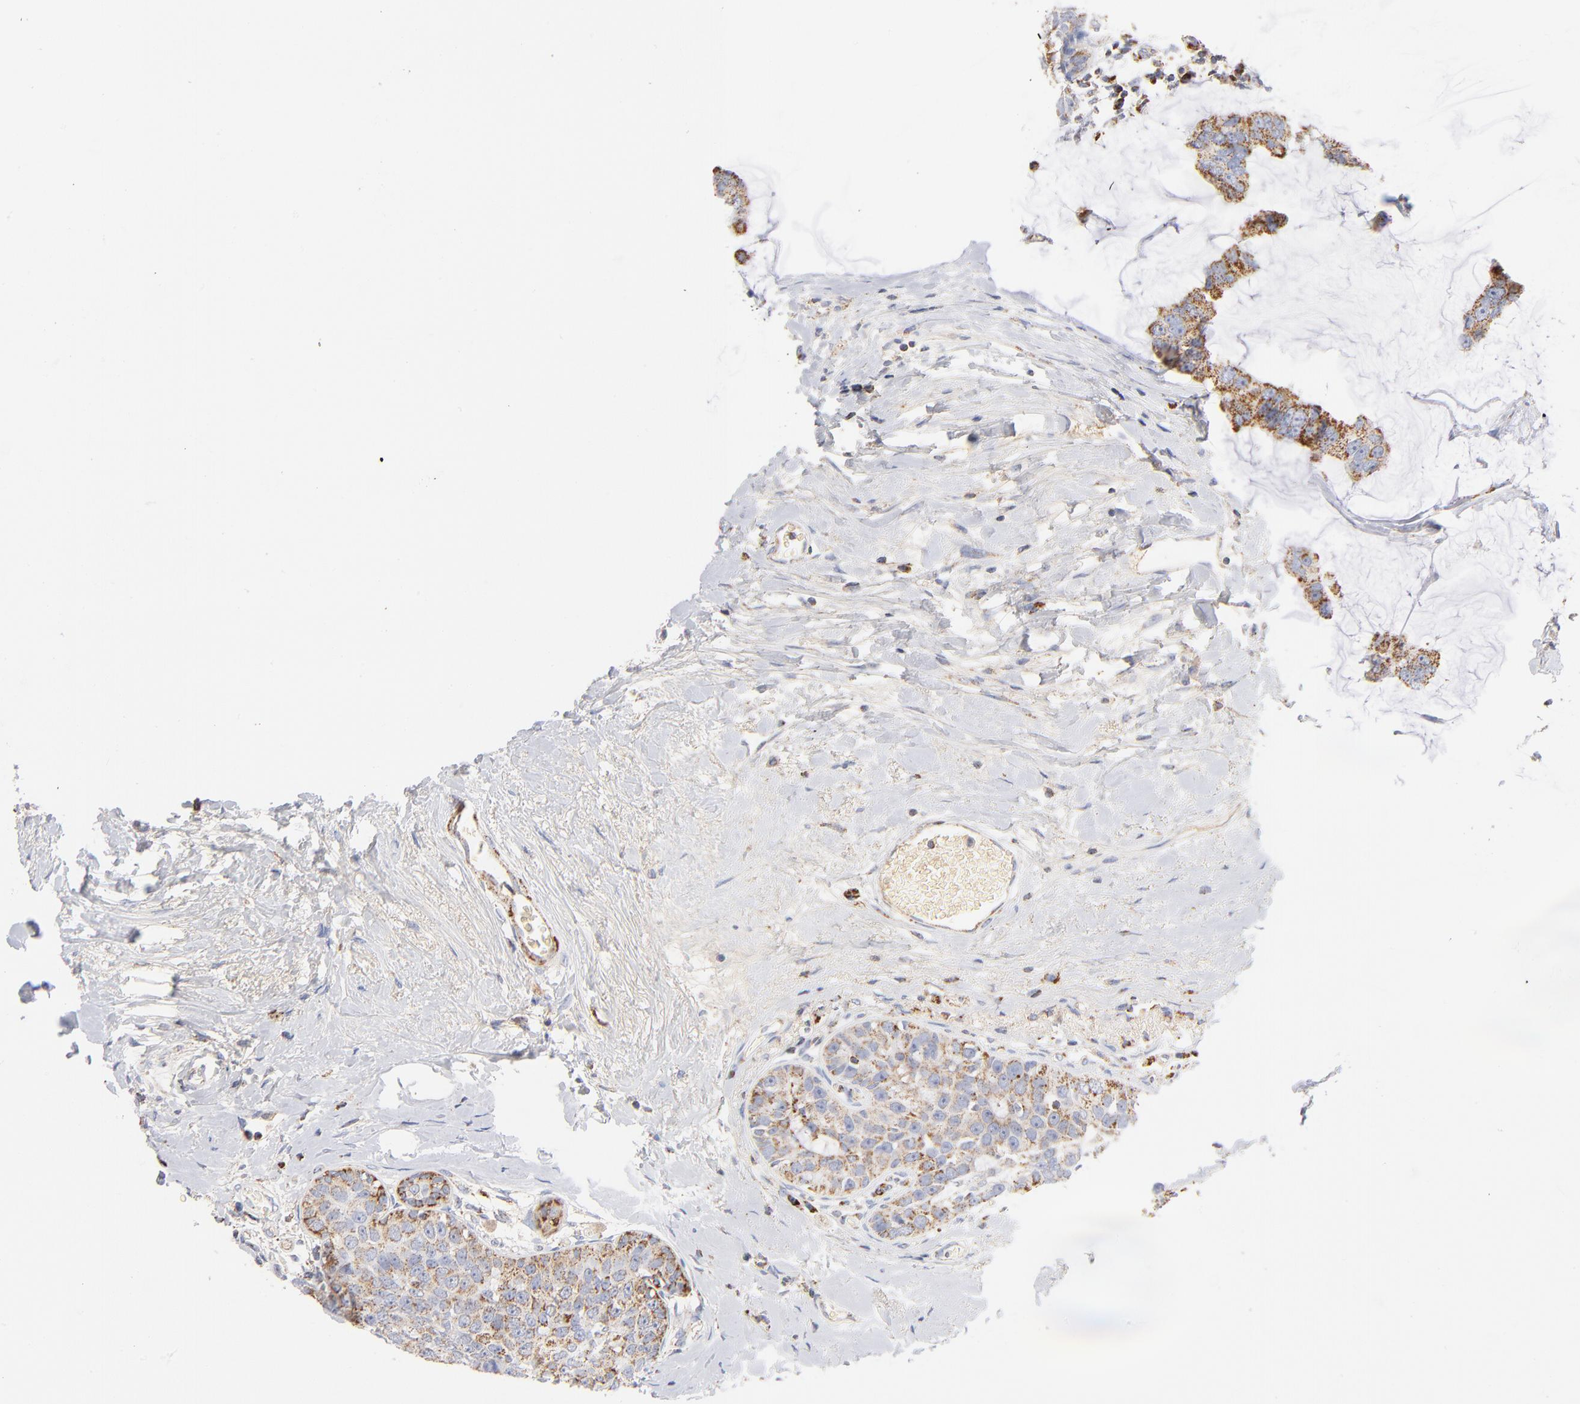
{"staining": {"intensity": "weak", "quantity": ">75%", "location": "cytoplasmic/membranous"}, "tissue": "breast cancer", "cell_type": "Tumor cells", "image_type": "cancer", "snomed": [{"axis": "morphology", "description": "Normal tissue, NOS"}, {"axis": "morphology", "description": "Duct carcinoma"}, {"axis": "topography", "description": "Breast"}], "caption": "Human breast invasive ductal carcinoma stained for a protein (brown) displays weak cytoplasmic/membranous positive staining in approximately >75% of tumor cells.", "gene": "DLAT", "patient": {"sex": "female", "age": 50}}